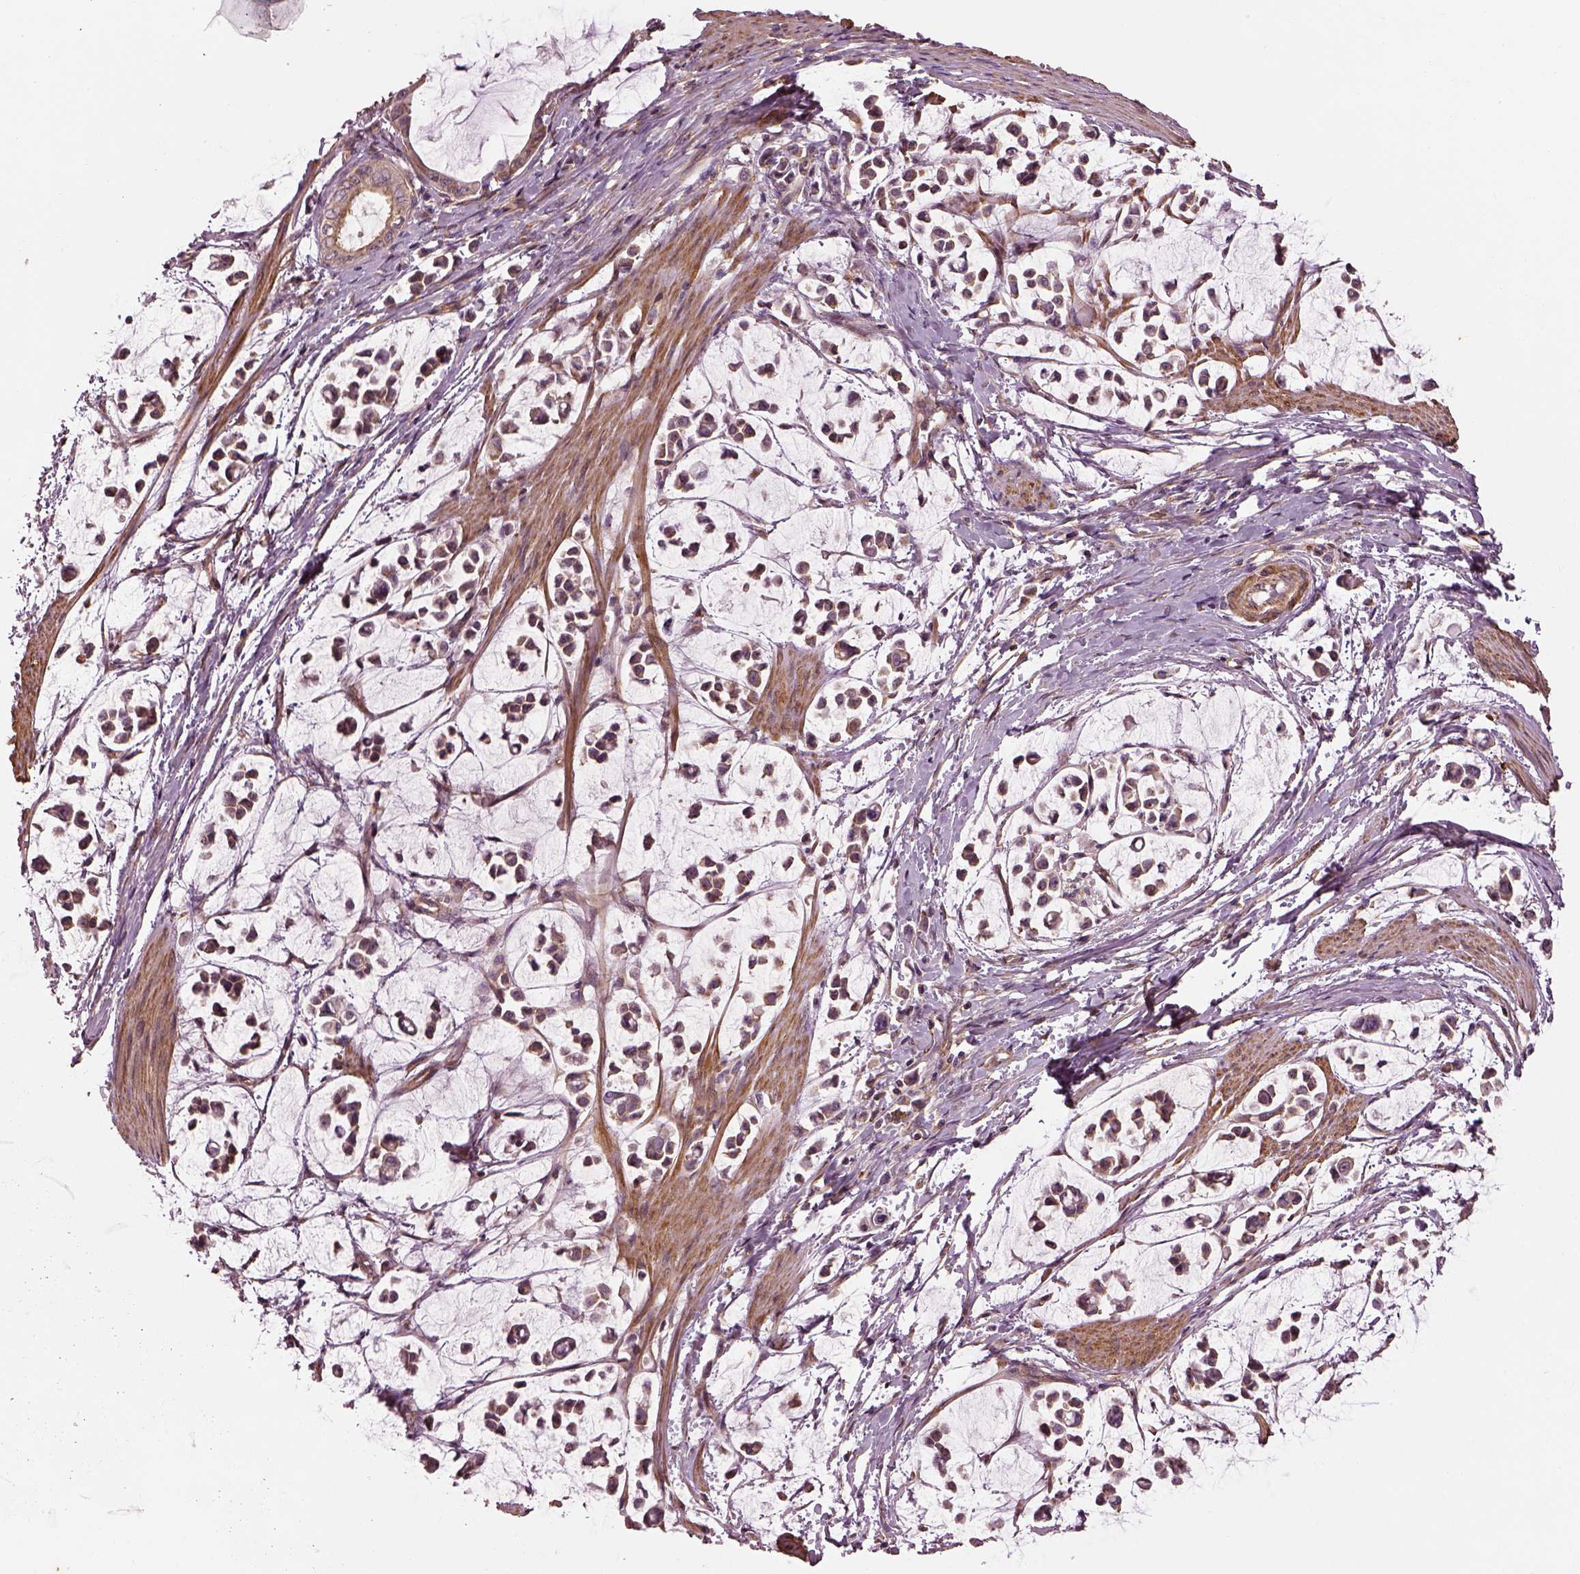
{"staining": {"intensity": "moderate", "quantity": "25%-75%", "location": "cytoplasmic/membranous"}, "tissue": "stomach cancer", "cell_type": "Tumor cells", "image_type": "cancer", "snomed": [{"axis": "morphology", "description": "Adenocarcinoma, NOS"}, {"axis": "topography", "description": "Stomach"}], "caption": "Protein analysis of stomach cancer tissue displays moderate cytoplasmic/membranous staining in approximately 25%-75% of tumor cells.", "gene": "LSM14A", "patient": {"sex": "male", "age": 82}}